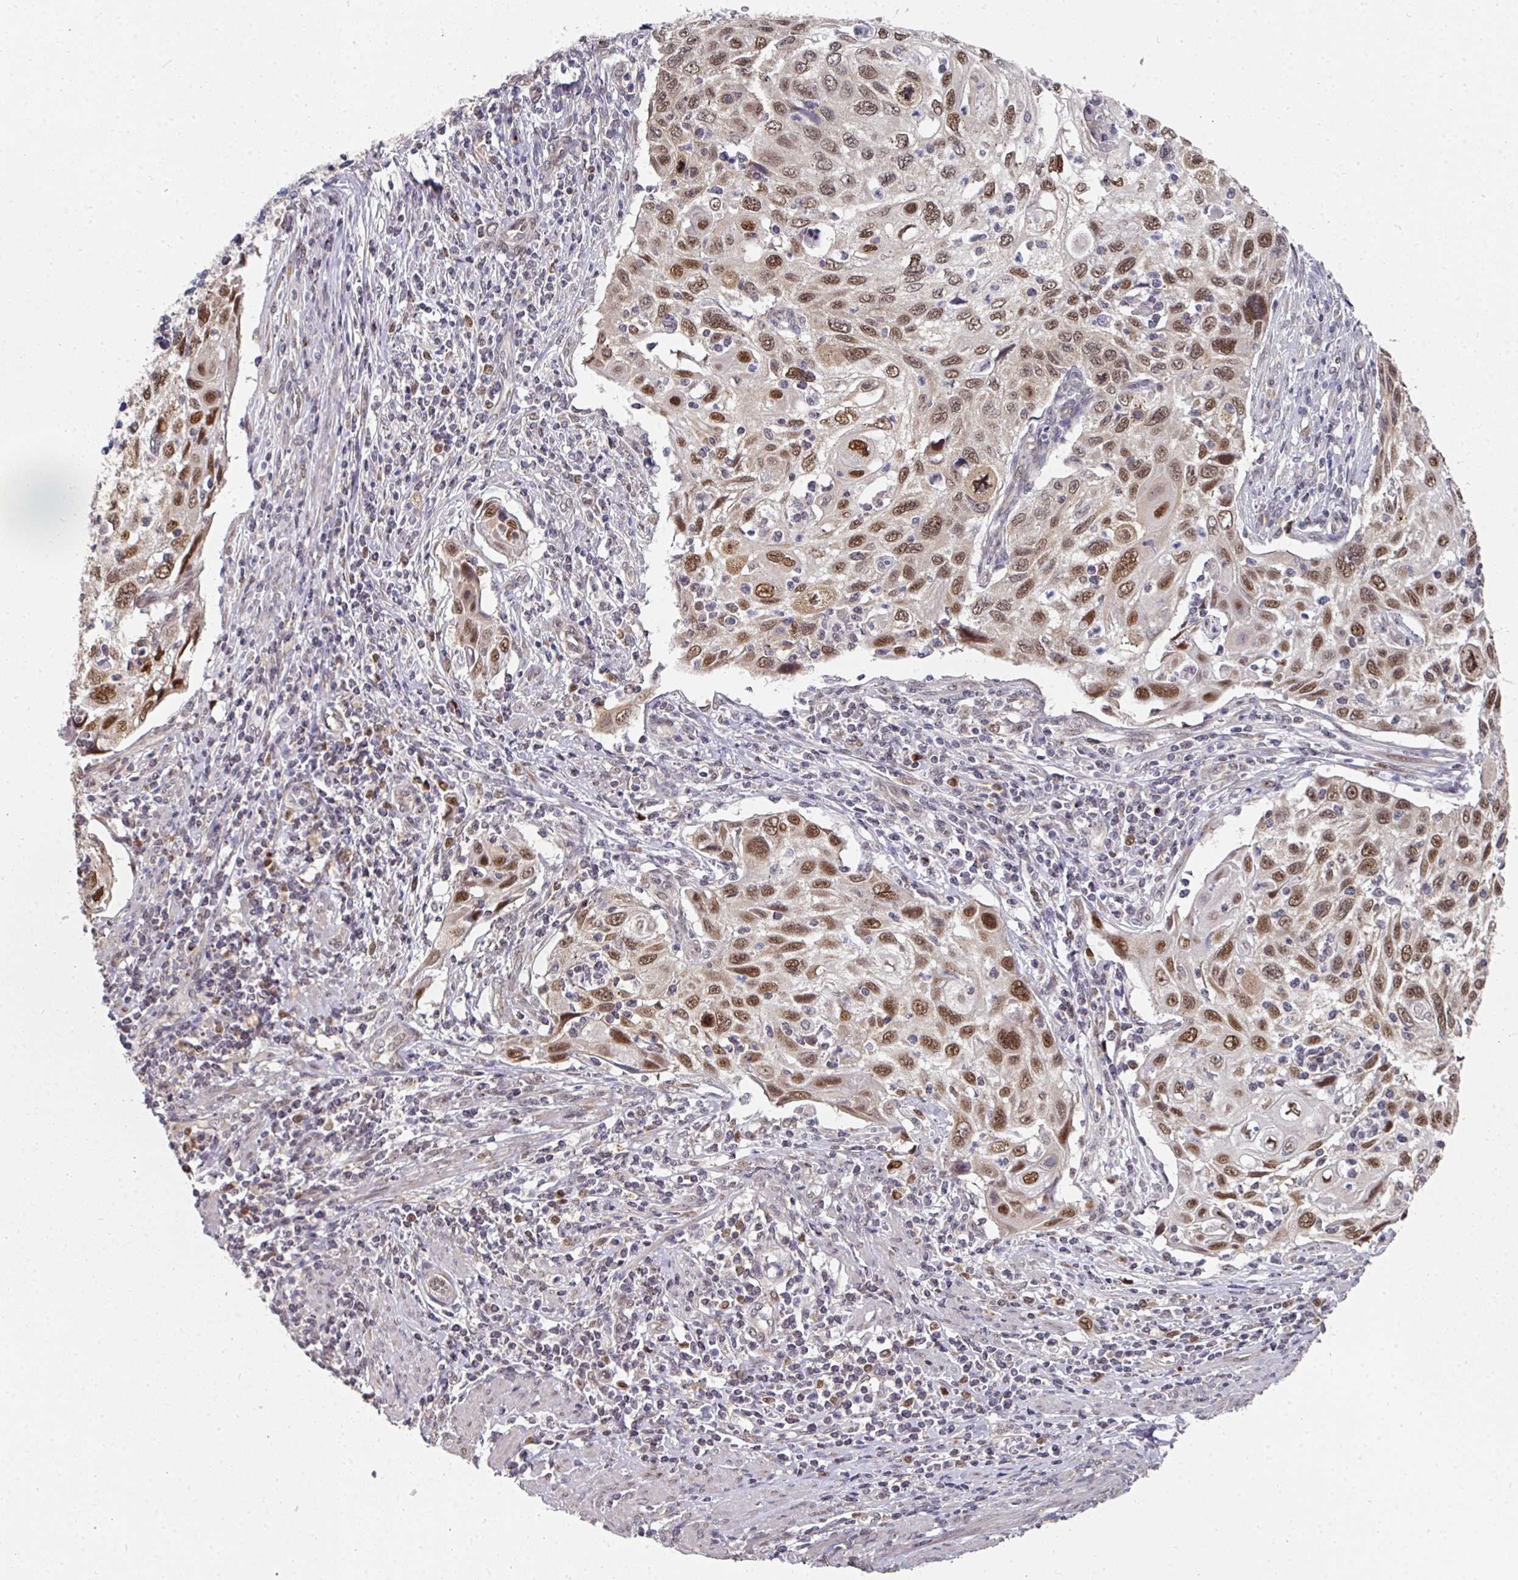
{"staining": {"intensity": "moderate", "quantity": ">75%", "location": "nuclear"}, "tissue": "cervical cancer", "cell_type": "Tumor cells", "image_type": "cancer", "snomed": [{"axis": "morphology", "description": "Squamous cell carcinoma, NOS"}, {"axis": "topography", "description": "Cervix"}], "caption": "Immunohistochemistry of cervical cancer displays medium levels of moderate nuclear positivity in about >75% of tumor cells.", "gene": "C18orf25", "patient": {"sex": "female", "age": 70}}